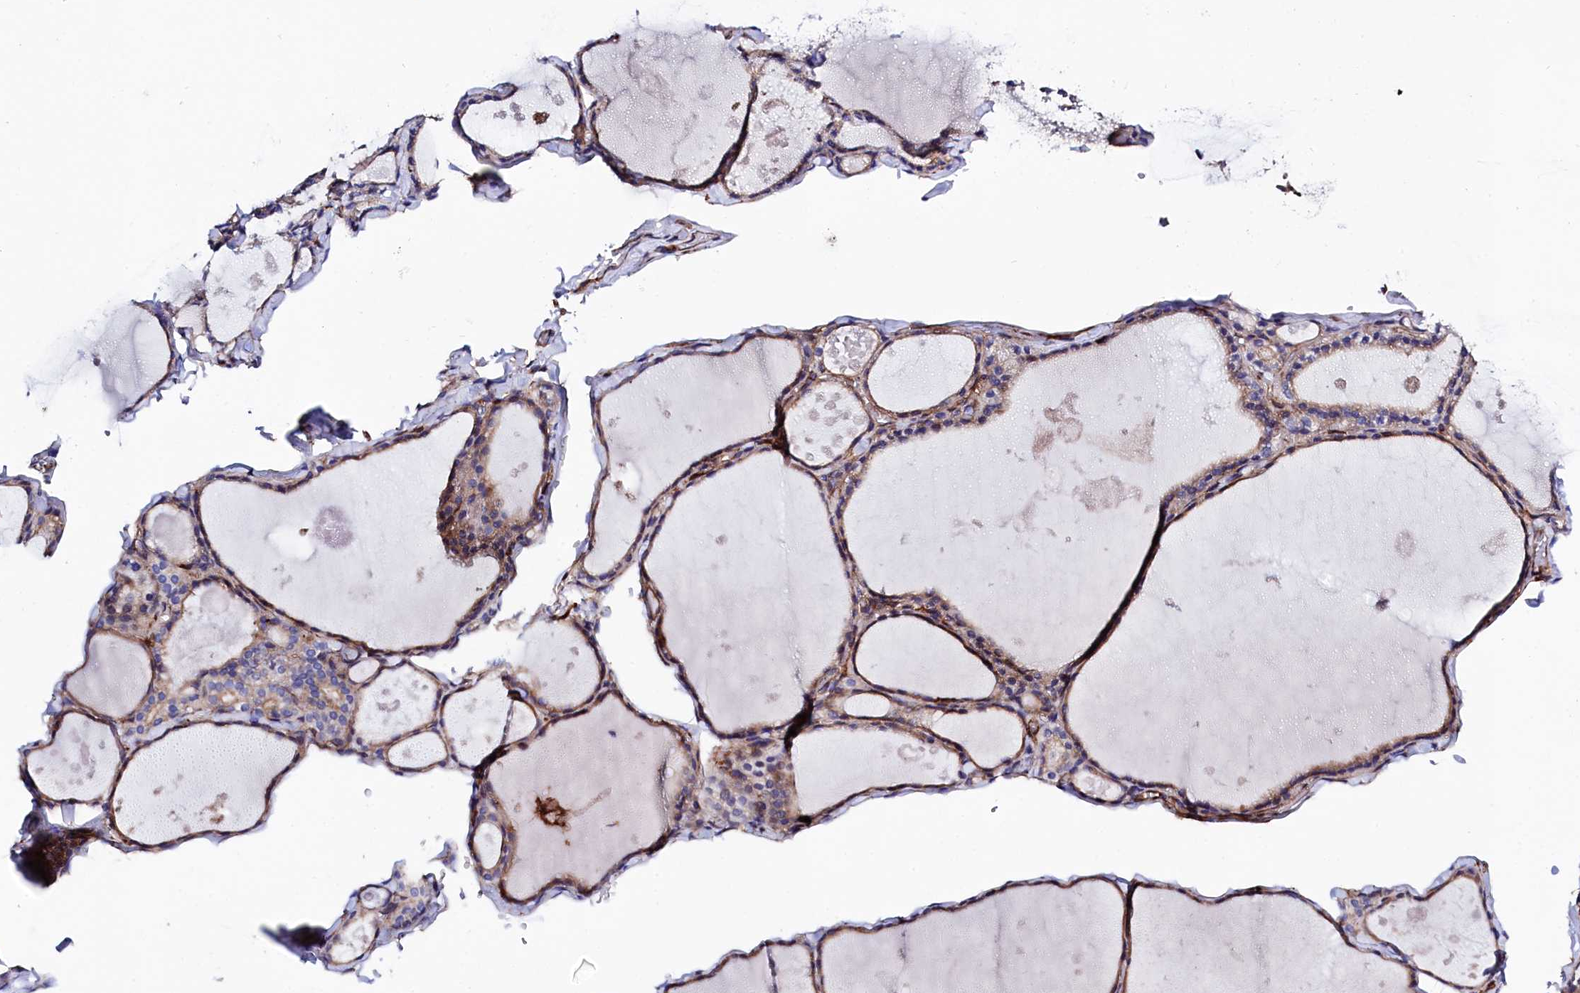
{"staining": {"intensity": "moderate", "quantity": ">75%", "location": "cytoplasmic/membranous"}, "tissue": "thyroid gland", "cell_type": "Glandular cells", "image_type": "normal", "snomed": [{"axis": "morphology", "description": "Normal tissue, NOS"}, {"axis": "topography", "description": "Thyroid gland"}], "caption": "Immunohistochemistry (IHC) of normal human thyroid gland reveals medium levels of moderate cytoplasmic/membranous staining in about >75% of glandular cells. (Brightfield microscopy of DAB IHC at high magnification).", "gene": "STAMBPL1", "patient": {"sex": "male", "age": 56}}